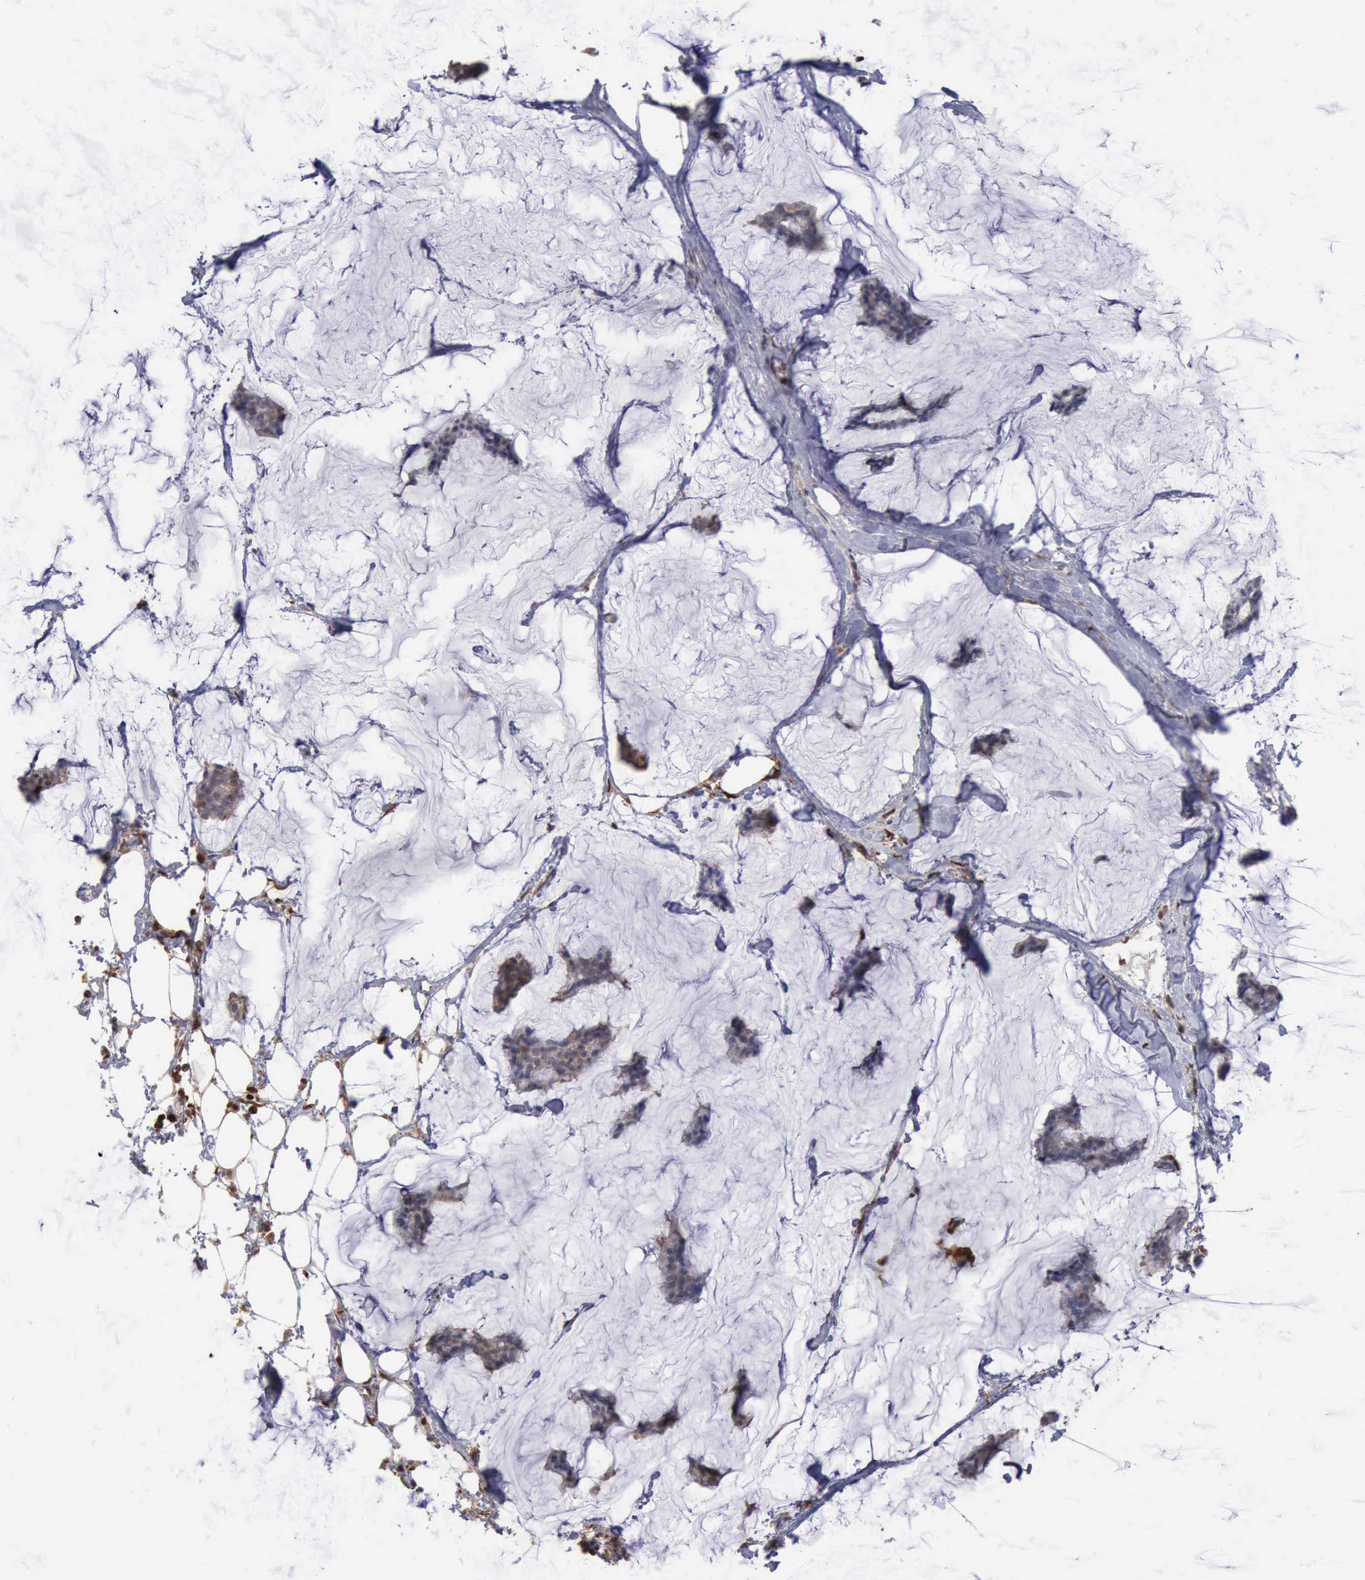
{"staining": {"intensity": "weak", "quantity": "<25%", "location": "cytoplasmic/membranous"}, "tissue": "breast cancer", "cell_type": "Tumor cells", "image_type": "cancer", "snomed": [{"axis": "morphology", "description": "Duct carcinoma"}, {"axis": "topography", "description": "Breast"}], "caption": "Protein analysis of breast intraductal carcinoma shows no significant expression in tumor cells.", "gene": "STAT1", "patient": {"sex": "female", "age": 93}}